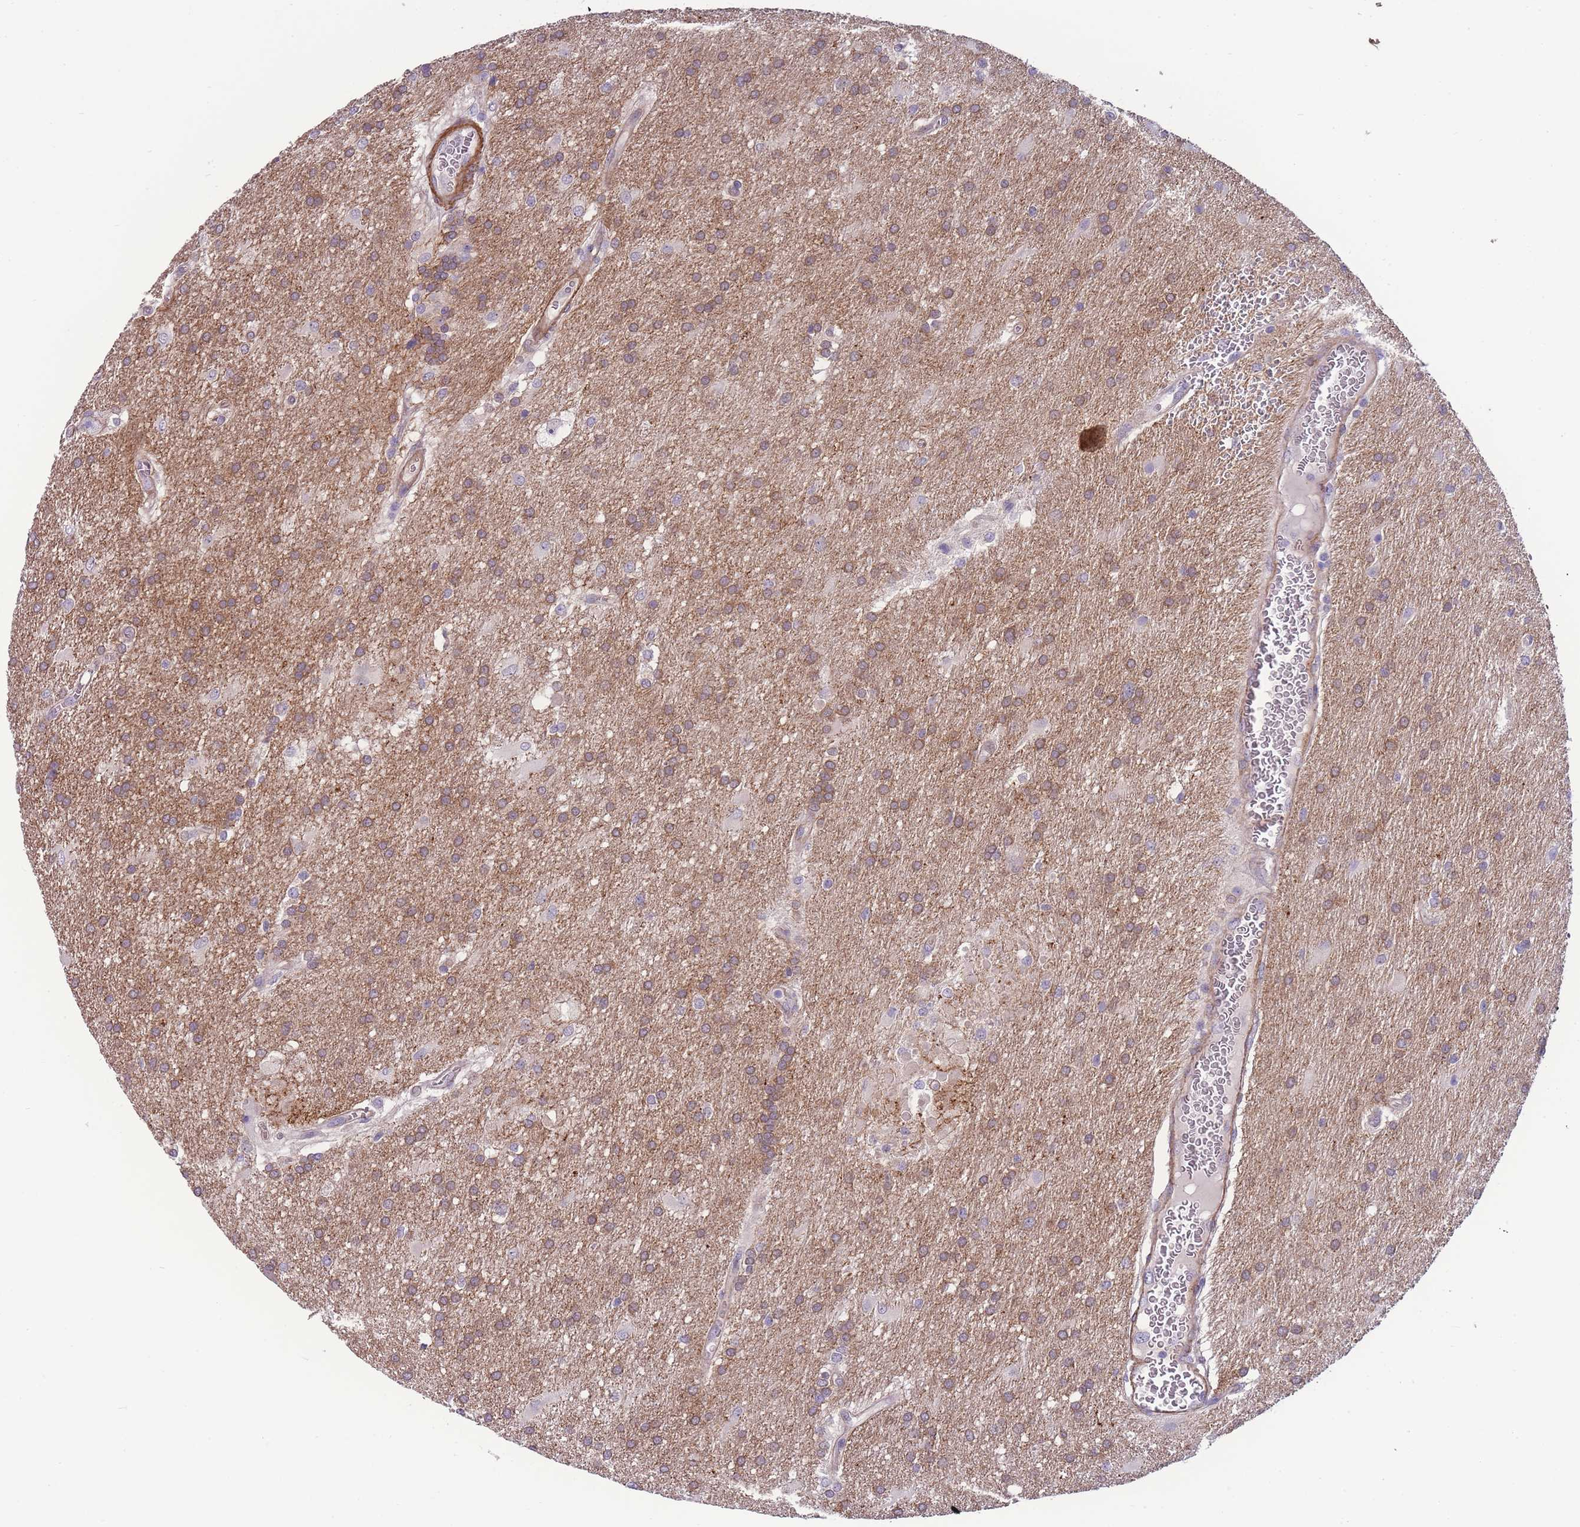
{"staining": {"intensity": "moderate", "quantity": ">75%", "location": "cytoplasmic/membranous"}, "tissue": "glioma", "cell_type": "Tumor cells", "image_type": "cancer", "snomed": [{"axis": "morphology", "description": "Glioma, malignant, Low grade"}, {"axis": "topography", "description": "Brain"}], "caption": "The image displays immunohistochemical staining of low-grade glioma (malignant). There is moderate cytoplasmic/membranous expression is identified in approximately >75% of tumor cells.", "gene": "FAM124A", "patient": {"sex": "male", "age": 66}}